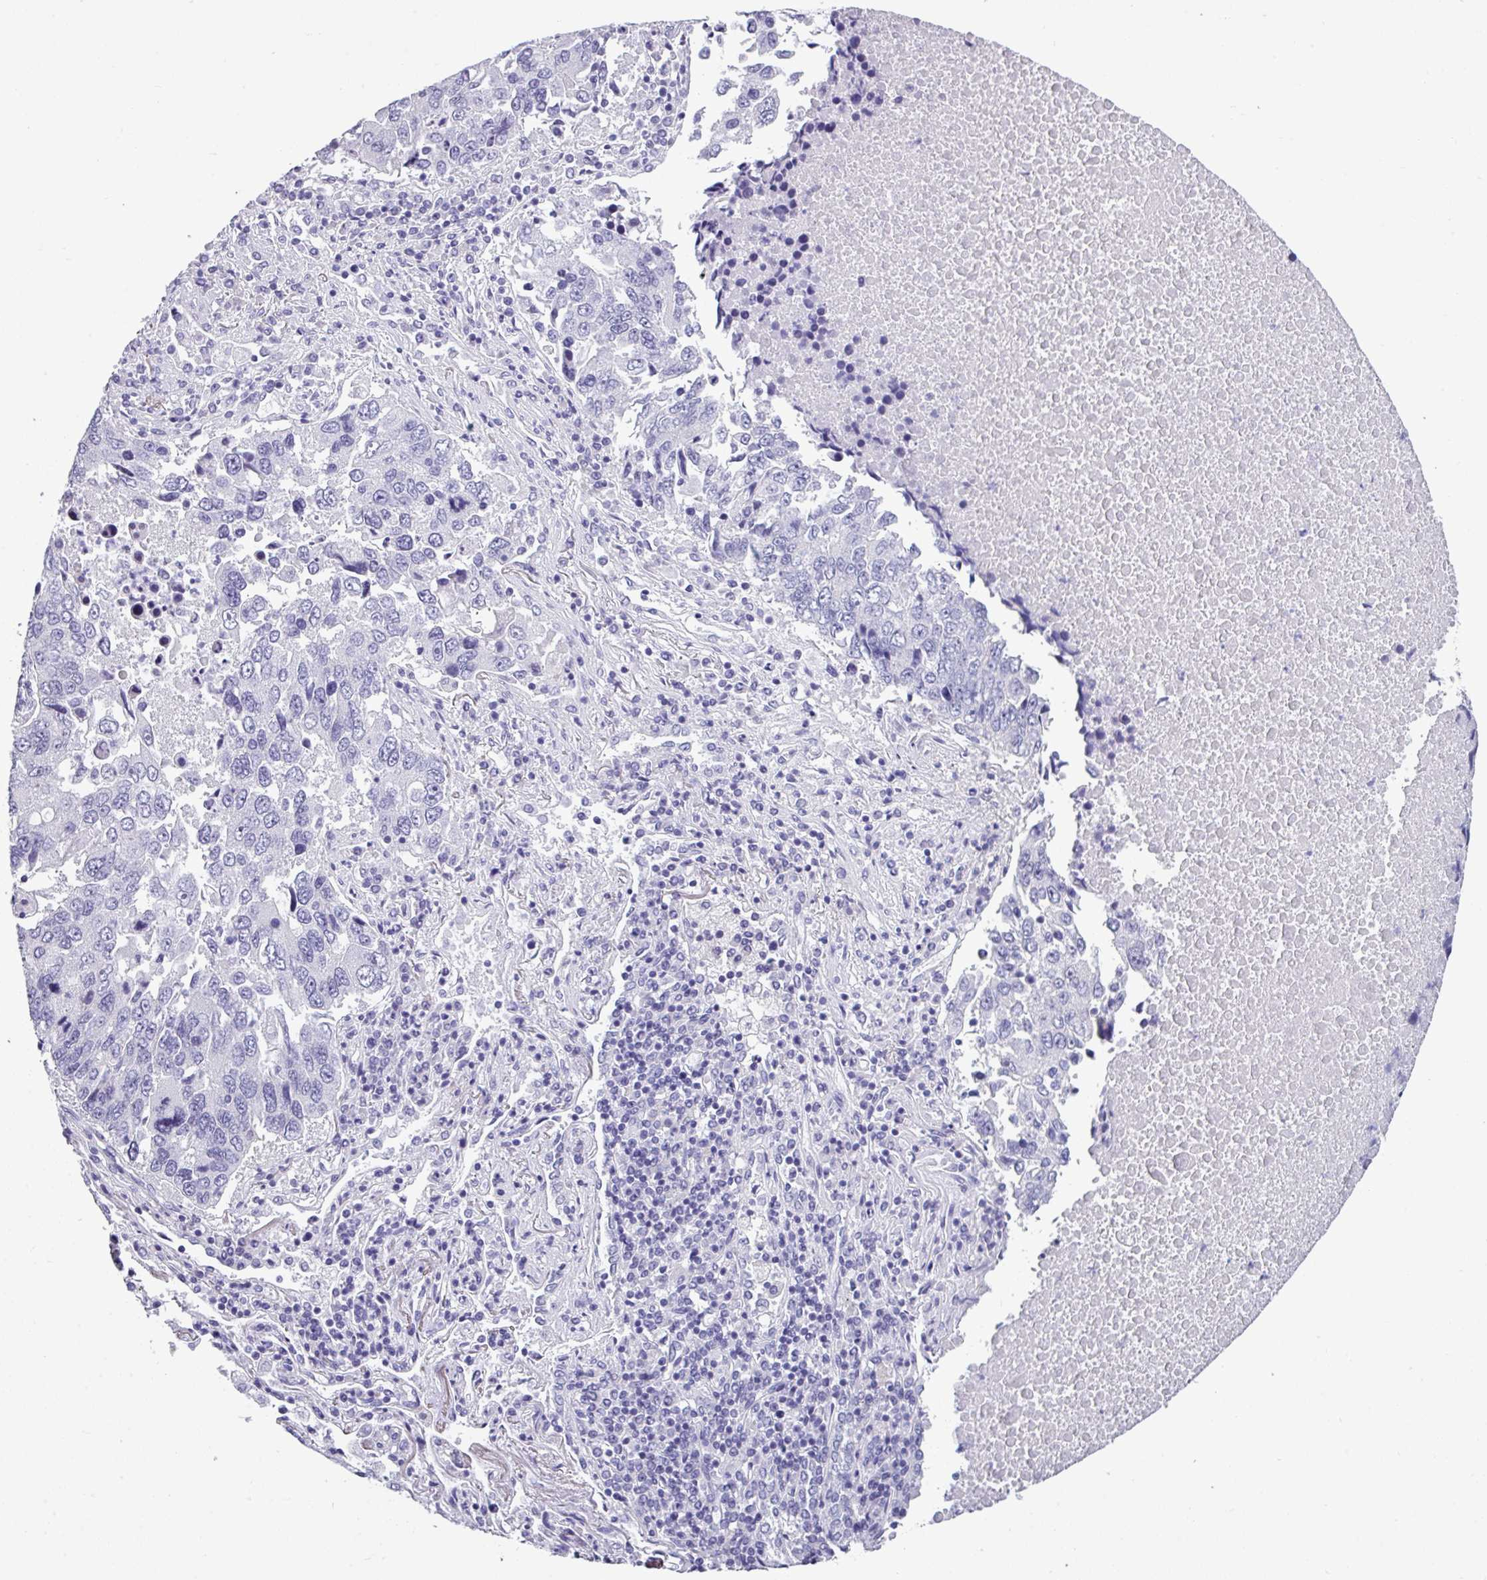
{"staining": {"intensity": "negative", "quantity": "none", "location": "none"}, "tissue": "lung cancer", "cell_type": "Tumor cells", "image_type": "cancer", "snomed": [{"axis": "morphology", "description": "Squamous cell carcinoma, NOS"}, {"axis": "topography", "description": "Lung"}], "caption": "Human lung cancer stained for a protein using immunohistochemistry (IHC) reveals no positivity in tumor cells.", "gene": "SRGAP1", "patient": {"sex": "female", "age": 66}}